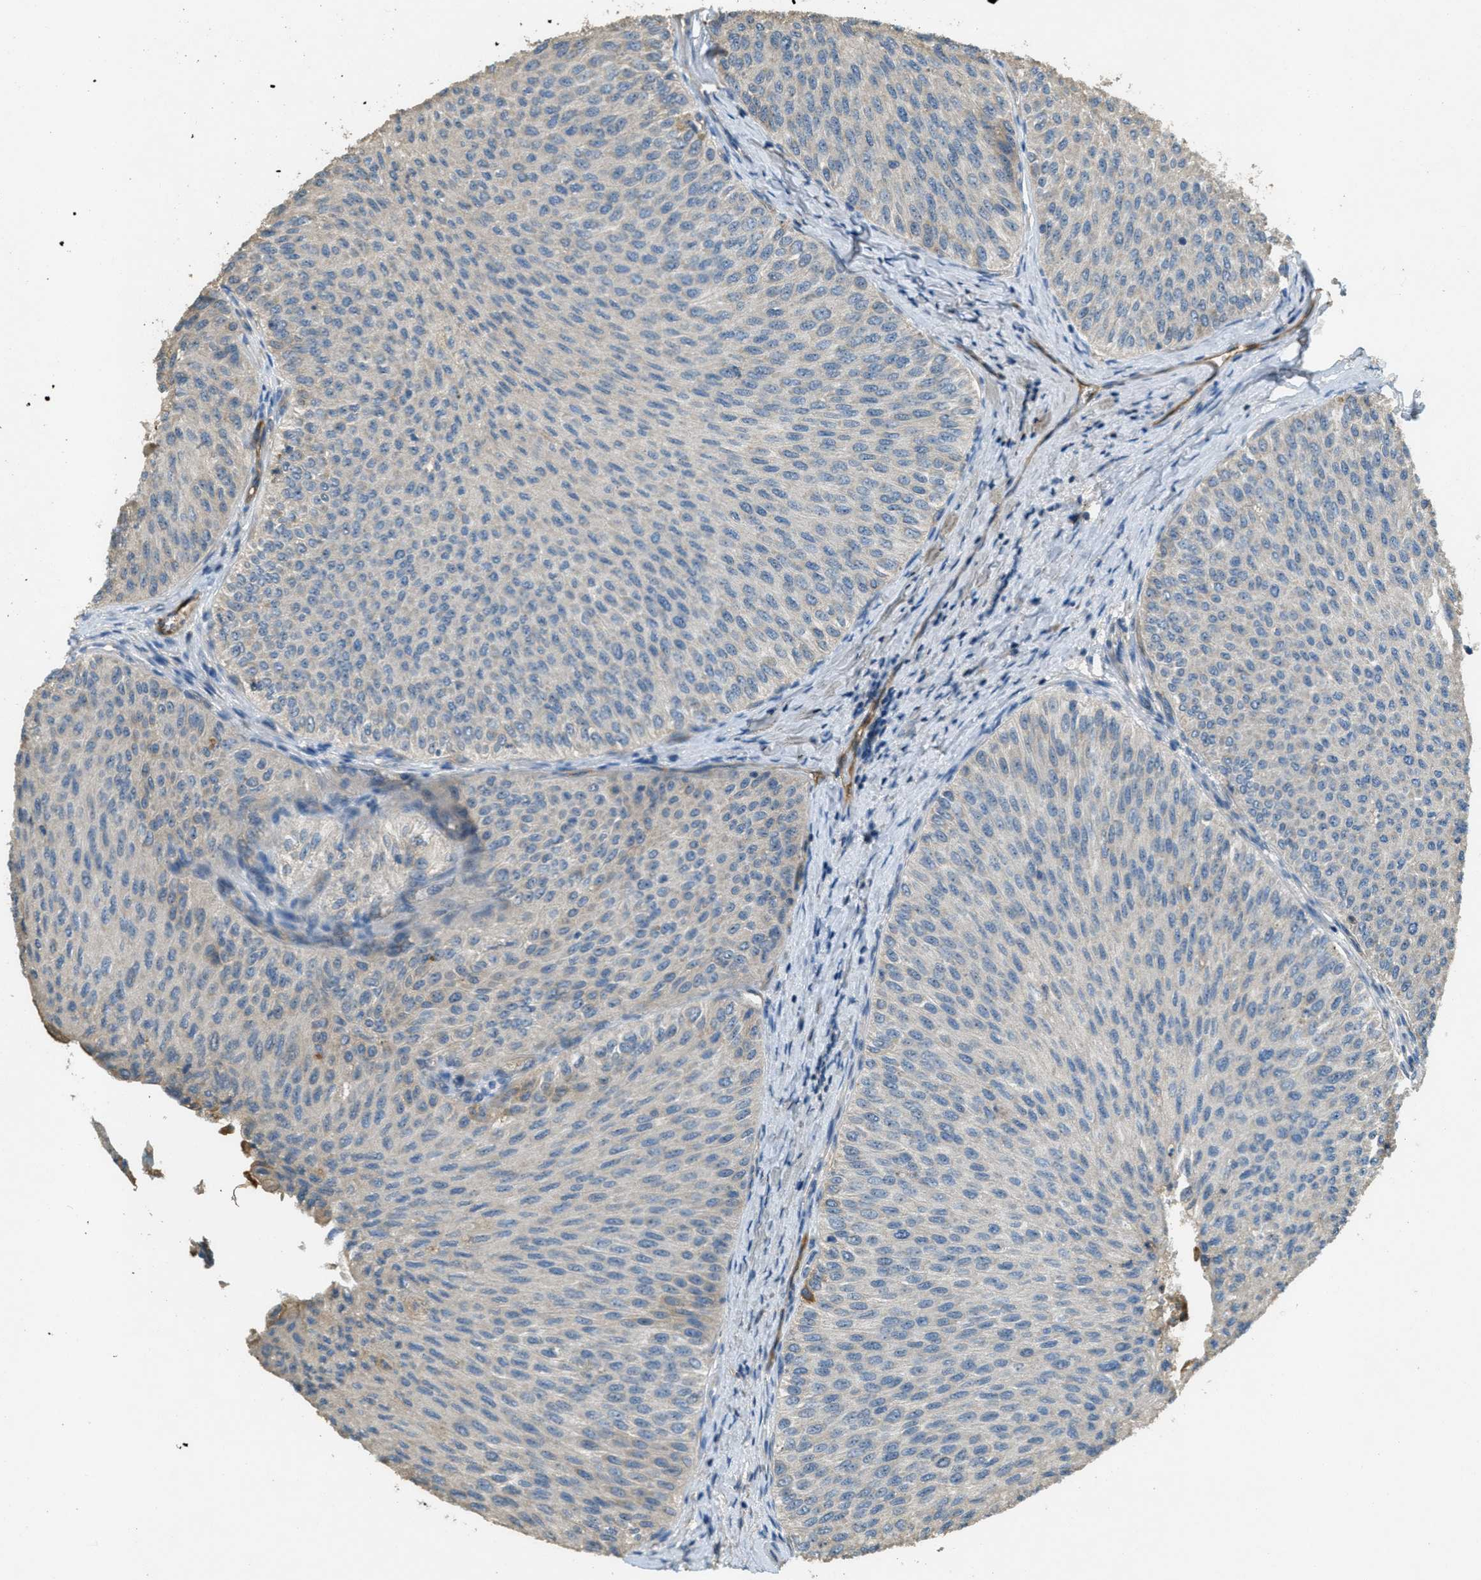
{"staining": {"intensity": "negative", "quantity": "none", "location": "none"}, "tissue": "urothelial cancer", "cell_type": "Tumor cells", "image_type": "cancer", "snomed": [{"axis": "morphology", "description": "Urothelial carcinoma, Low grade"}, {"axis": "topography", "description": "Urinary bladder"}], "caption": "Human urothelial cancer stained for a protein using immunohistochemistry (IHC) shows no positivity in tumor cells.", "gene": "OSMR", "patient": {"sex": "male", "age": 78}}